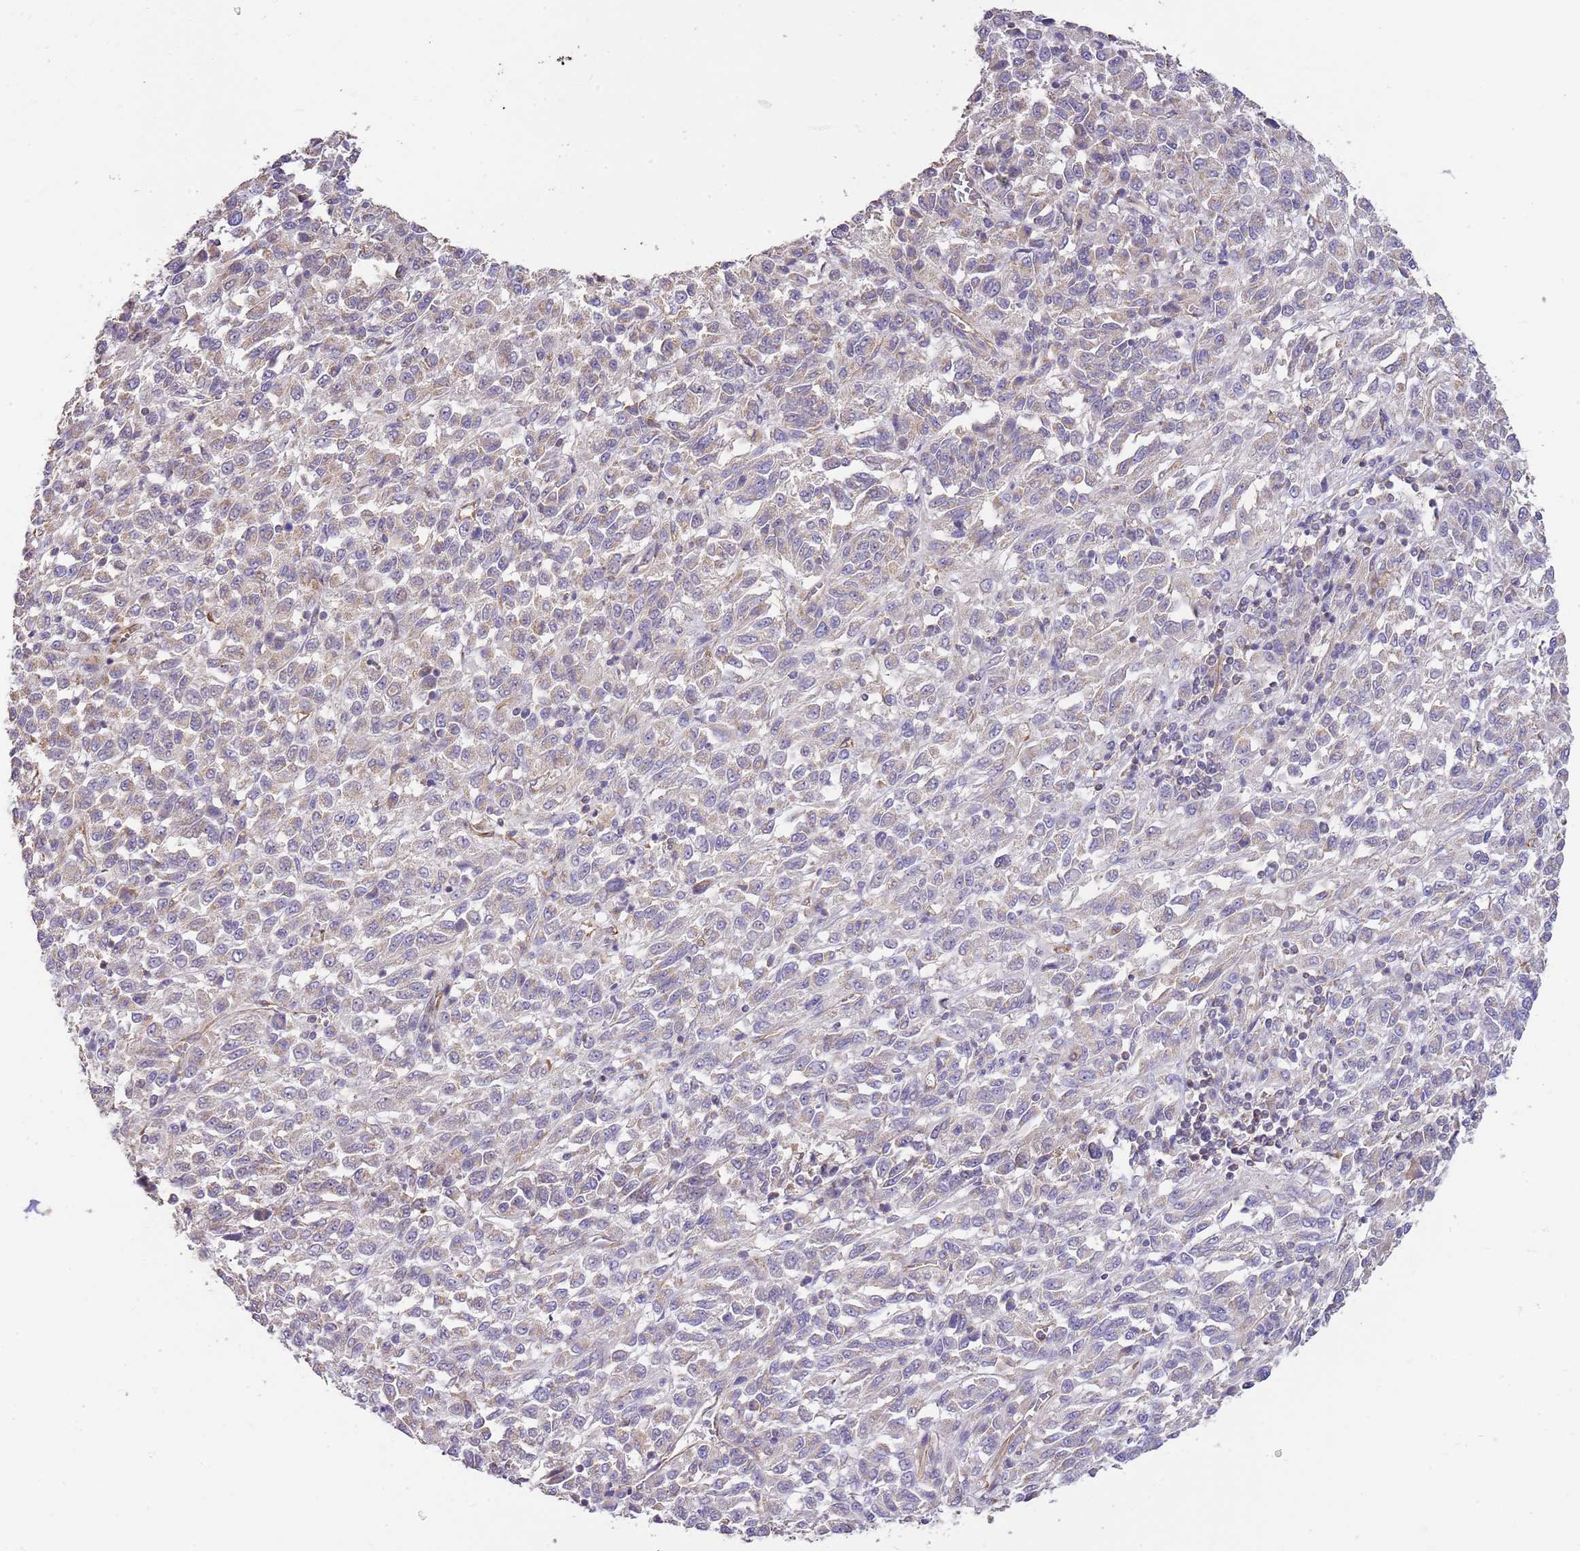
{"staining": {"intensity": "negative", "quantity": "none", "location": "none"}, "tissue": "melanoma", "cell_type": "Tumor cells", "image_type": "cancer", "snomed": [{"axis": "morphology", "description": "Malignant melanoma, Metastatic site"}, {"axis": "topography", "description": "Lung"}], "caption": "Histopathology image shows no significant protein positivity in tumor cells of melanoma.", "gene": "DOCK9", "patient": {"sex": "male", "age": 64}}